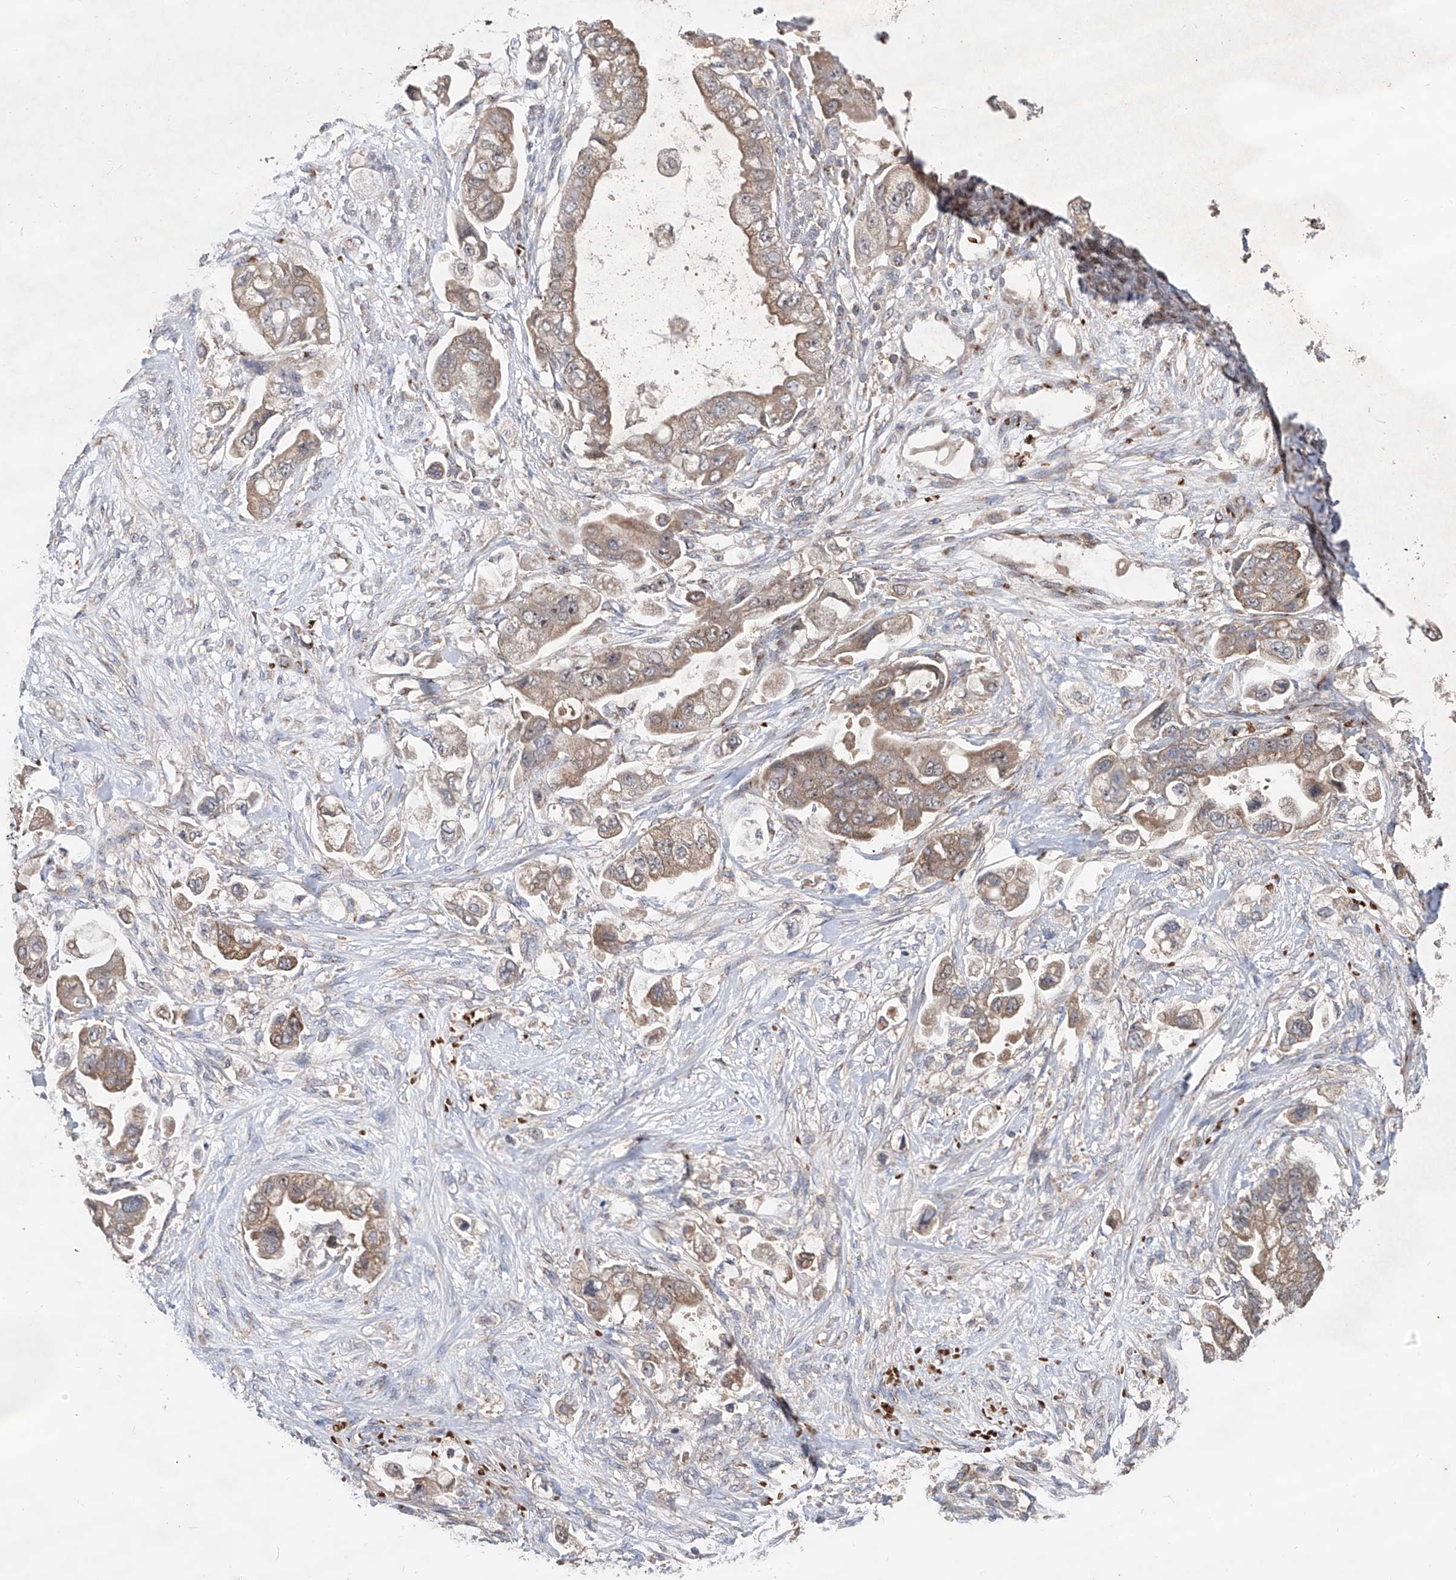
{"staining": {"intensity": "weak", "quantity": ">75%", "location": "cytoplasmic/membranous"}, "tissue": "stomach cancer", "cell_type": "Tumor cells", "image_type": "cancer", "snomed": [{"axis": "morphology", "description": "Adenocarcinoma, NOS"}, {"axis": "topography", "description": "Stomach"}], "caption": "Immunohistochemical staining of stomach adenocarcinoma reveals weak cytoplasmic/membranous protein positivity in about >75% of tumor cells.", "gene": "EDN1", "patient": {"sex": "male", "age": 62}}